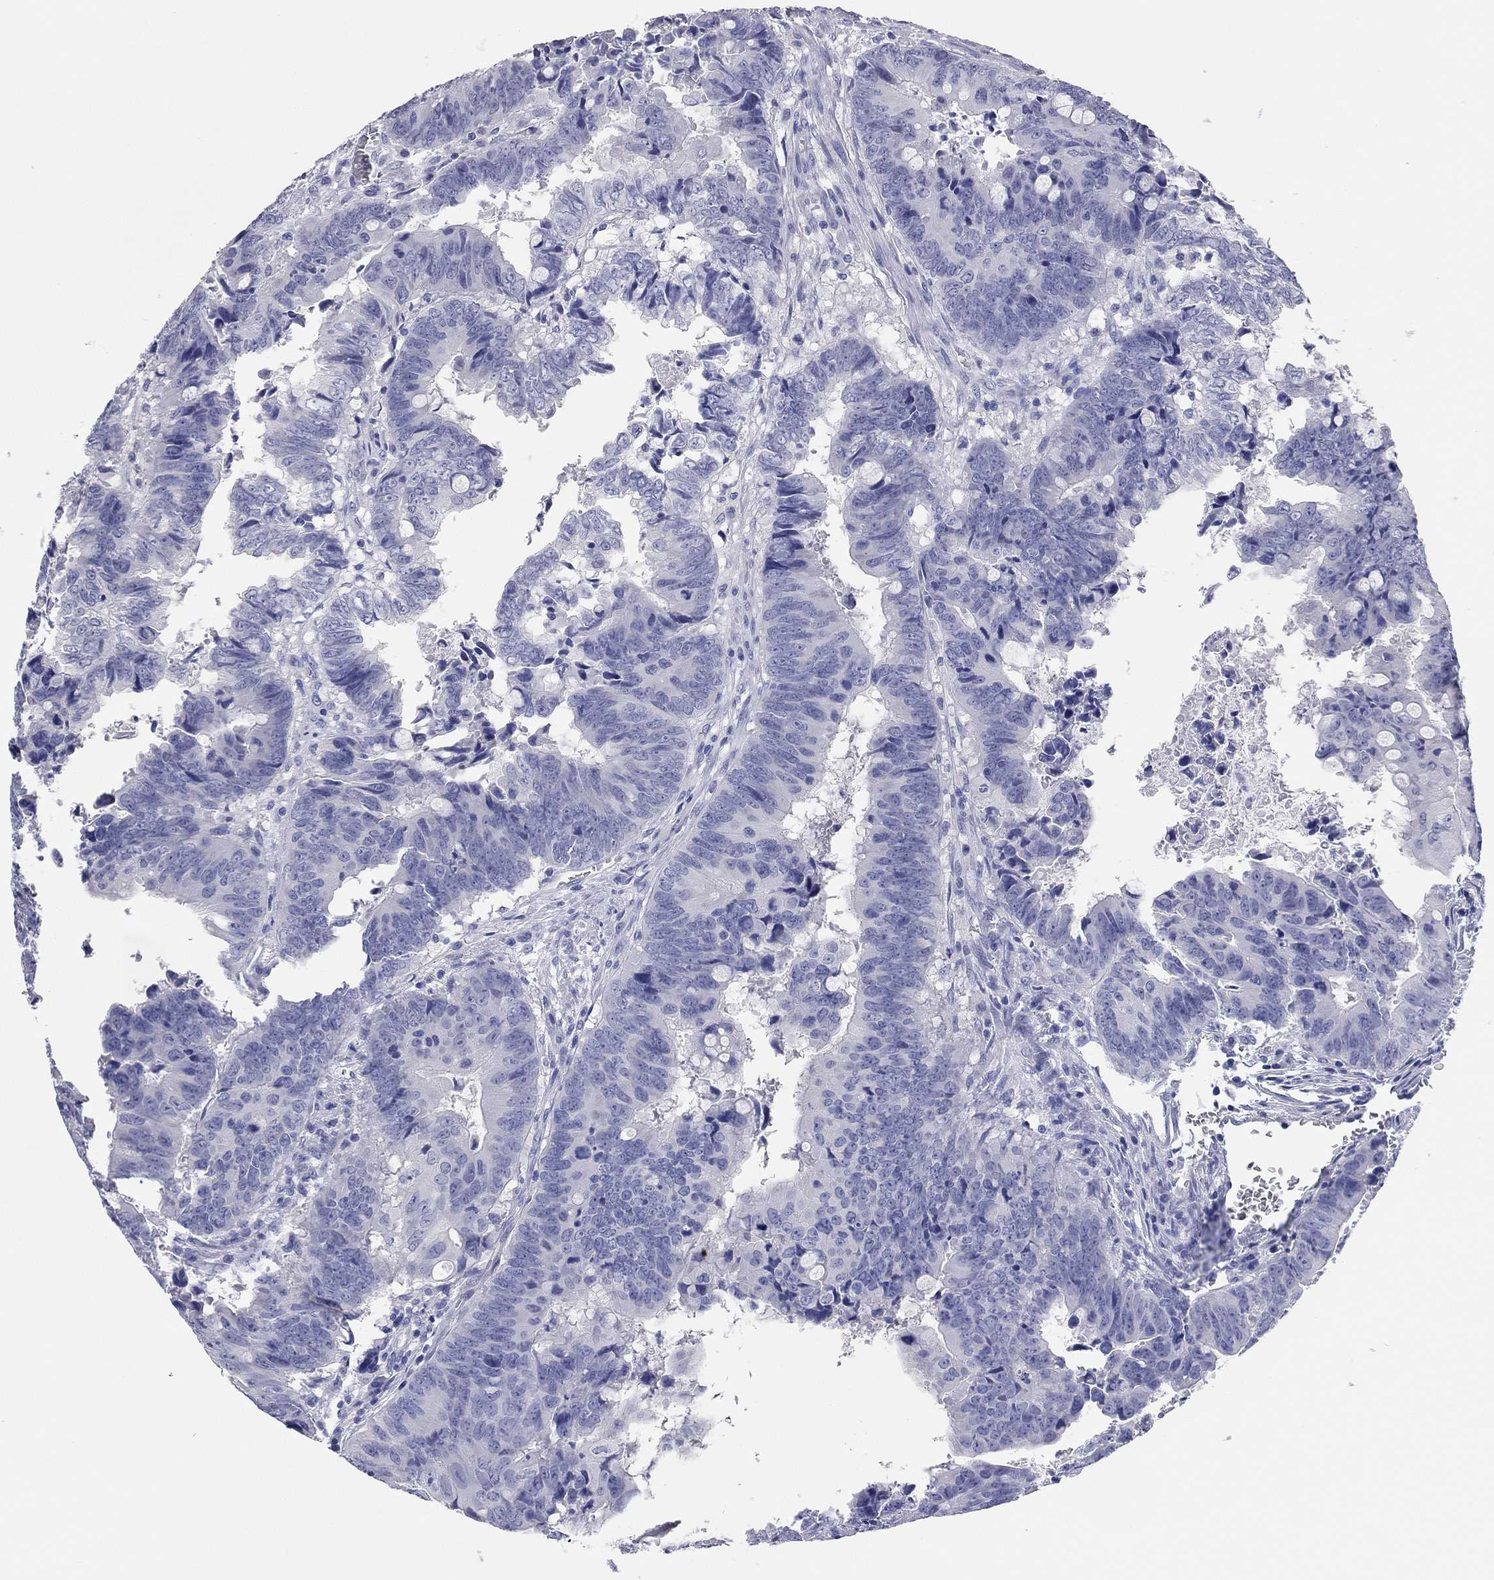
{"staining": {"intensity": "negative", "quantity": "none", "location": "none"}, "tissue": "colorectal cancer", "cell_type": "Tumor cells", "image_type": "cancer", "snomed": [{"axis": "morphology", "description": "Adenocarcinoma, NOS"}, {"axis": "topography", "description": "Colon"}], "caption": "This is a micrograph of immunohistochemistry (IHC) staining of colorectal cancer, which shows no staining in tumor cells.", "gene": "TMEM221", "patient": {"sex": "female", "age": 82}}